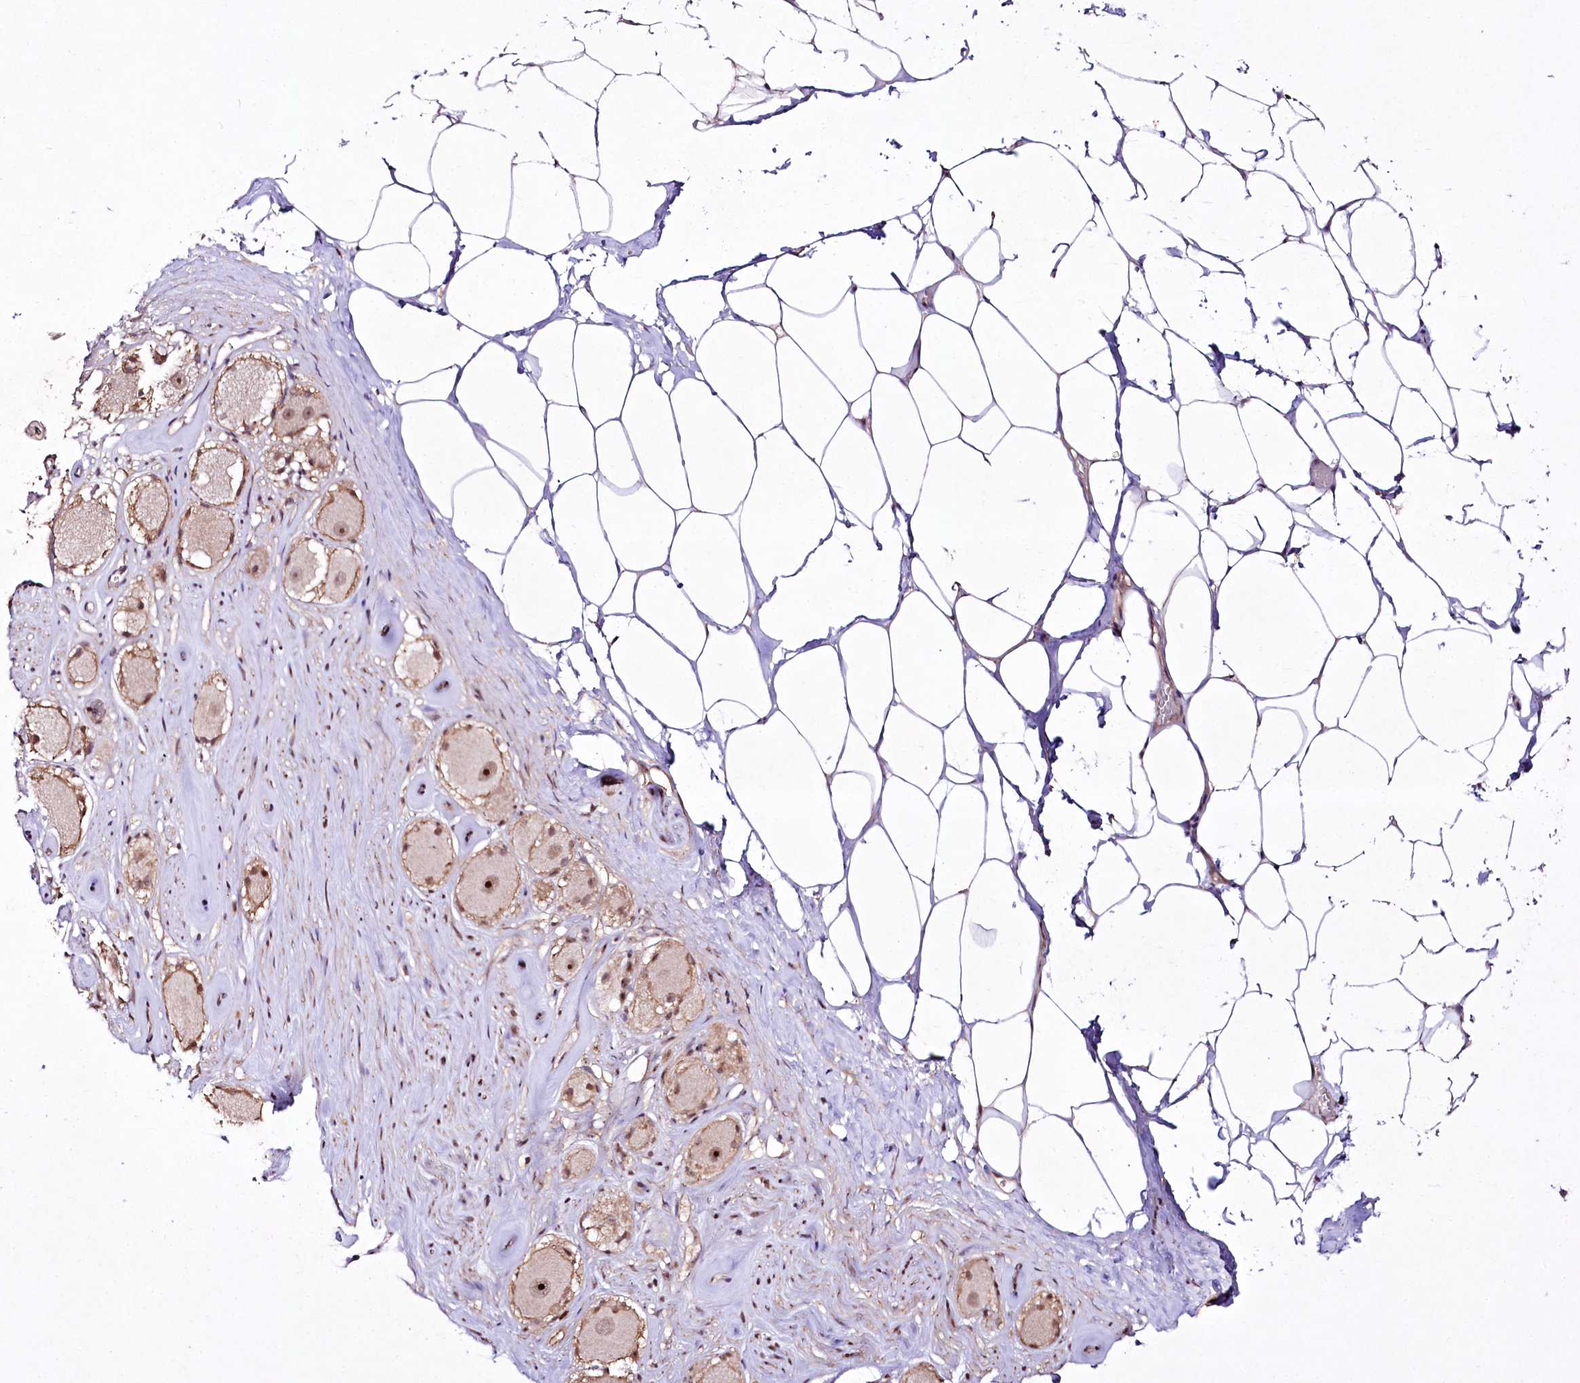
{"staining": {"intensity": "moderate", "quantity": "<25%", "location": "nuclear"}, "tissue": "adipose tissue", "cell_type": "Adipocytes", "image_type": "normal", "snomed": [{"axis": "morphology", "description": "Normal tissue, NOS"}, {"axis": "morphology", "description": "Adenocarcinoma, Low grade"}, {"axis": "topography", "description": "Prostate"}, {"axis": "topography", "description": "Peripheral nerve tissue"}], "caption": "IHC (DAB) staining of unremarkable adipose tissue displays moderate nuclear protein staining in about <25% of adipocytes. (Brightfield microscopy of DAB IHC at high magnification).", "gene": "CCDC59", "patient": {"sex": "male", "age": 63}}